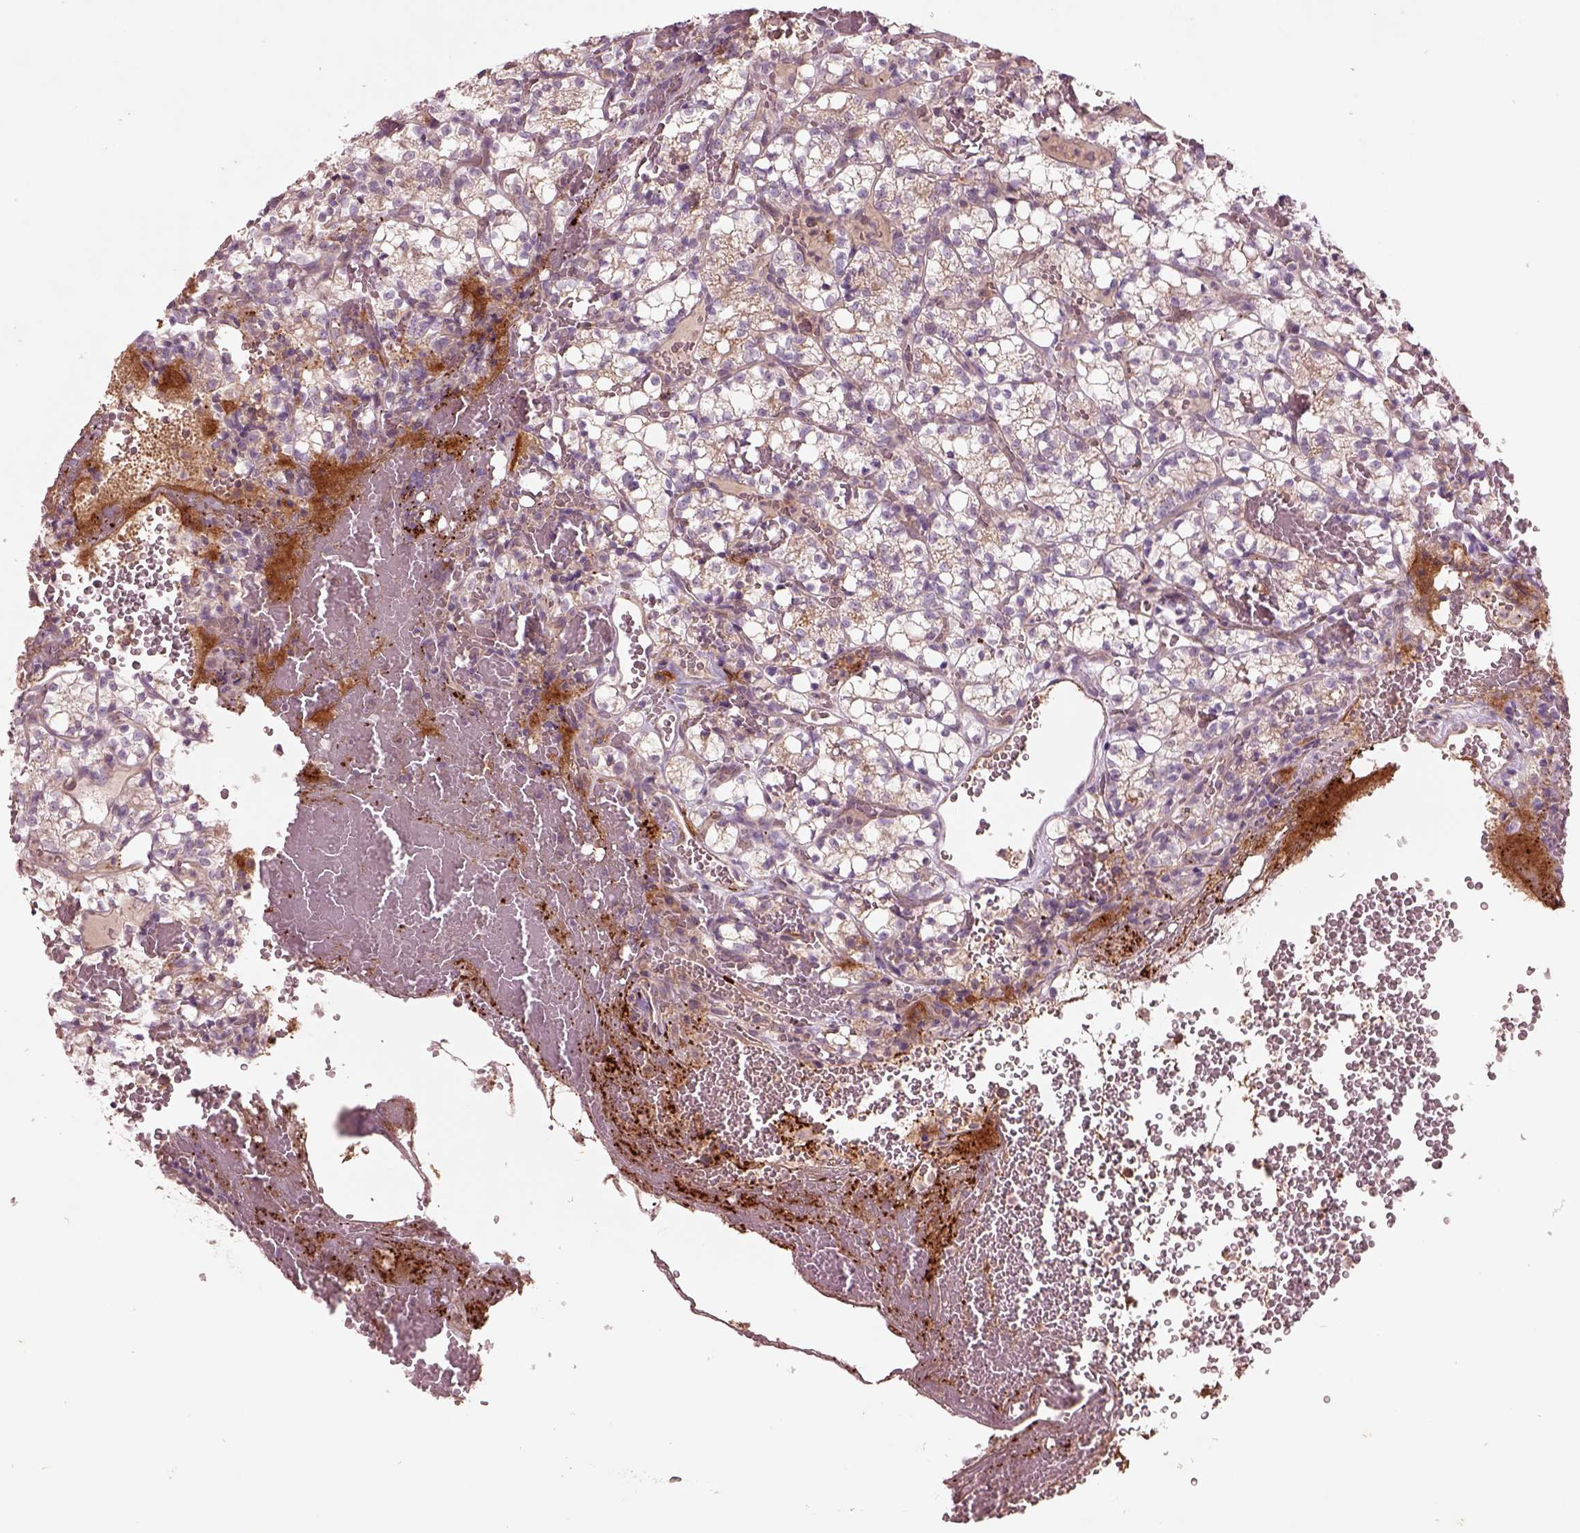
{"staining": {"intensity": "weak", "quantity": "<25%", "location": "cytoplasmic/membranous"}, "tissue": "renal cancer", "cell_type": "Tumor cells", "image_type": "cancer", "snomed": [{"axis": "morphology", "description": "Adenocarcinoma, NOS"}, {"axis": "topography", "description": "Kidney"}], "caption": "Histopathology image shows no significant protein staining in tumor cells of renal cancer (adenocarcinoma).", "gene": "SLC25A5", "patient": {"sex": "female", "age": 69}}